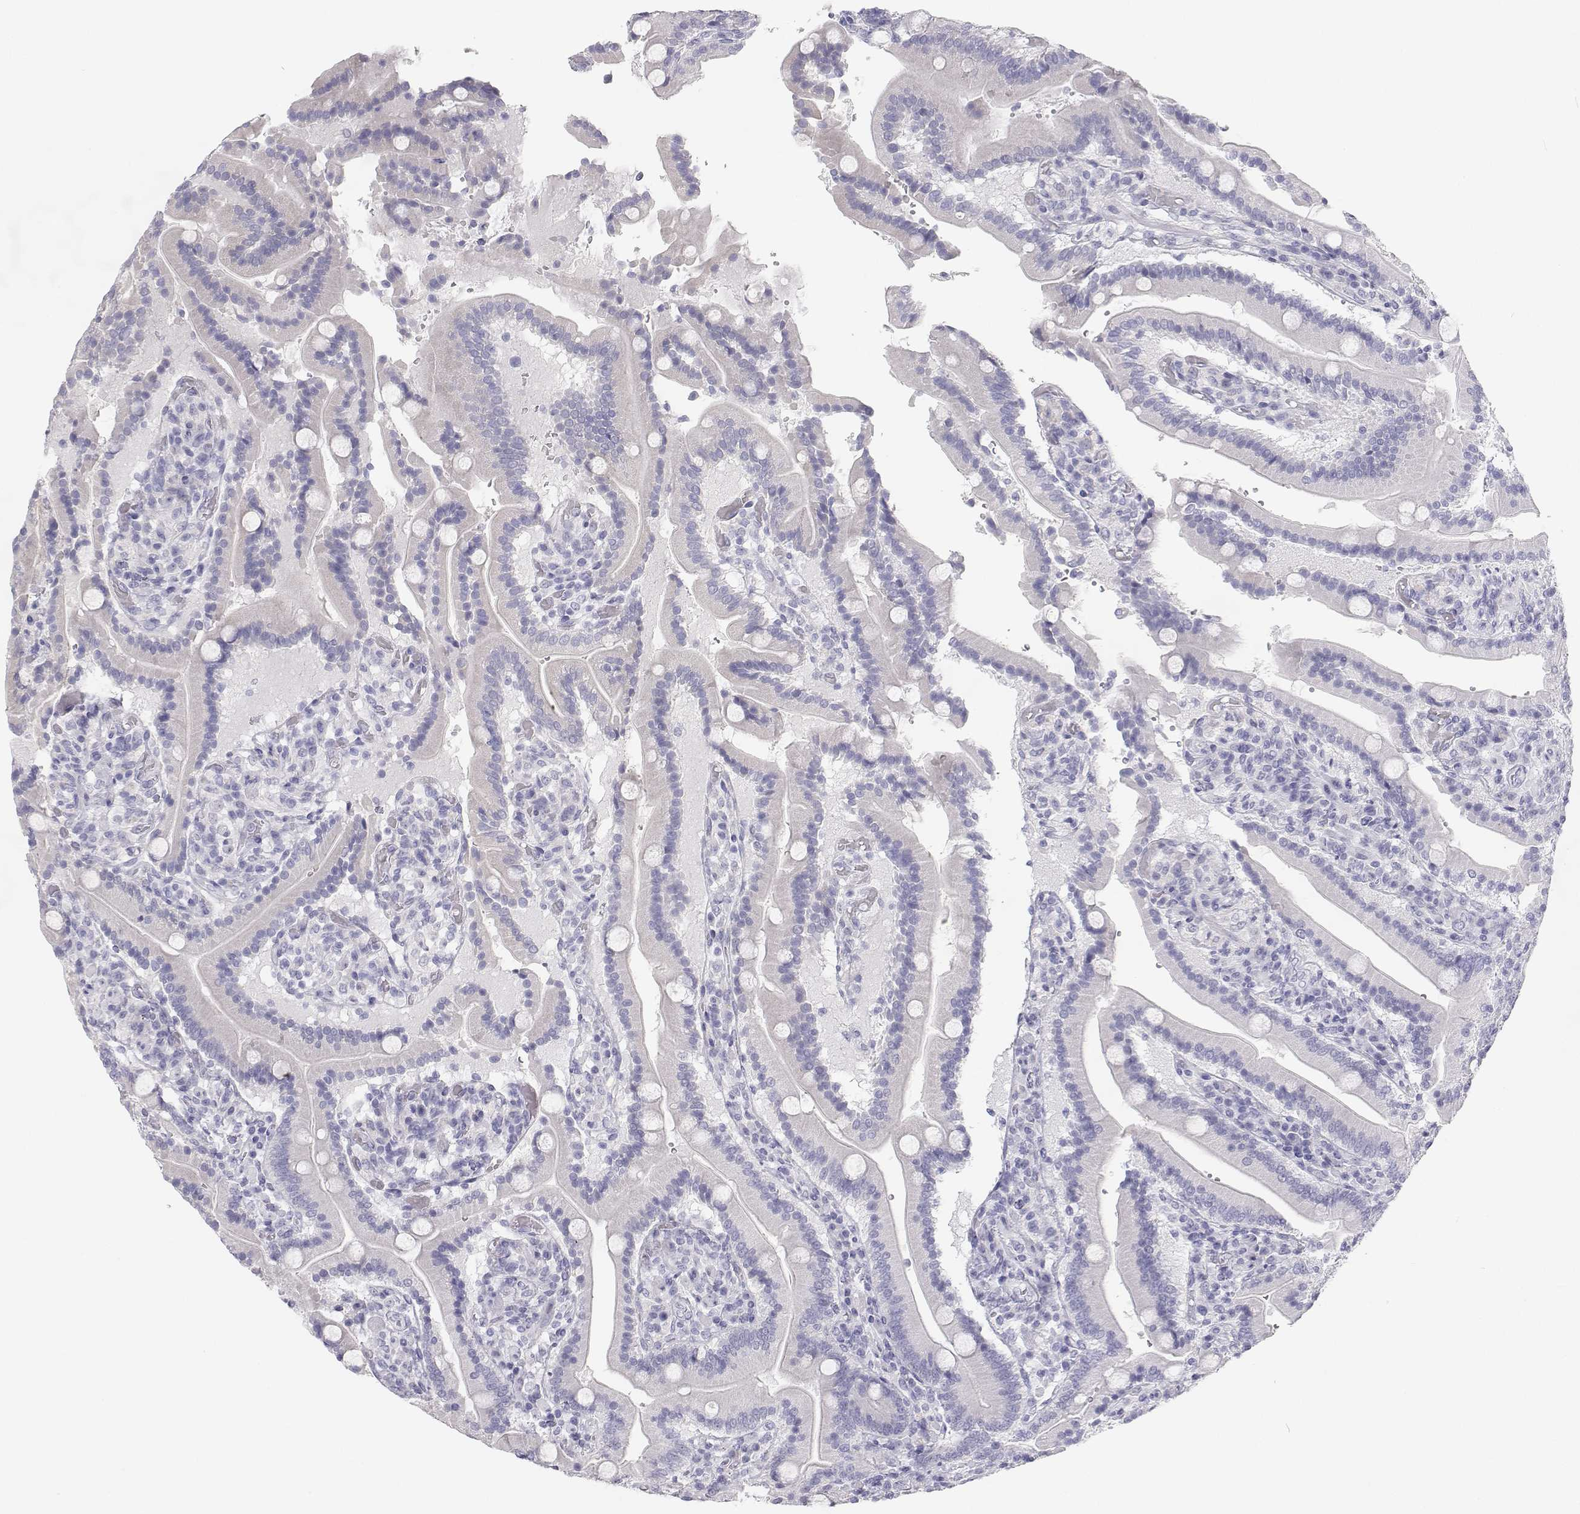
{"staining": {"intensity": "negative", "quantity": "none", "location": "none"}, "tissue": "duodenum", "cell_type": "Glandular cells", "image_type": "normal", "snomed": [{"axis": "morphology", "description": "Normal tissue, NOS"}, {"axis": "topography", "description": "Duodenum"}], "caption": "IHC image of benign human duodenum stained for a protein (brown), which exhibits no positivity in glandular cells.", "gene": "TTN", "patient": {"sex": "female", "age": 62}}